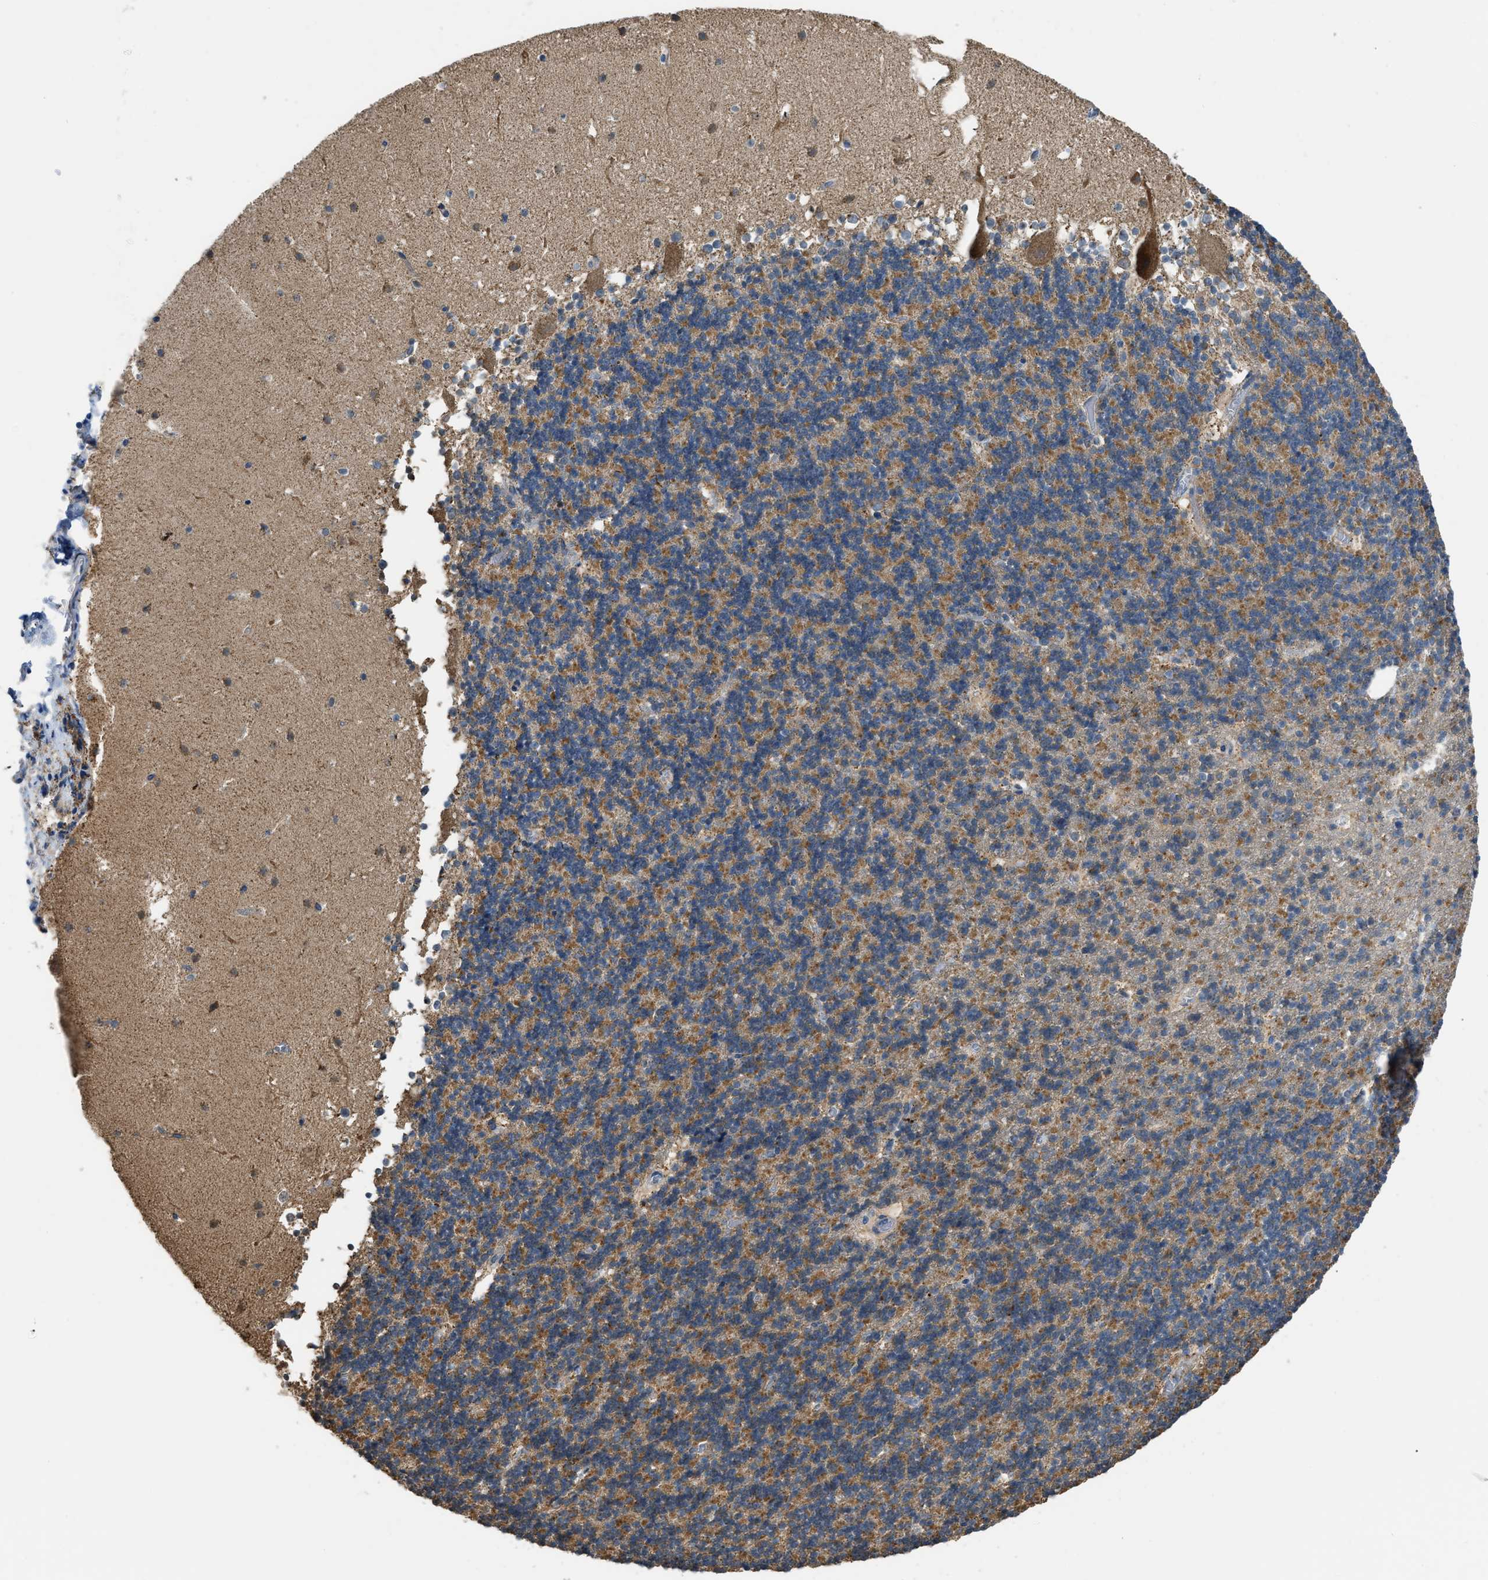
{"staining": {"intensity": "weak", "quantity": "25%-75%", "location": "cytoplasmic/membranous"}, "tissue": "cerebellum", "cell_type": "Cells in granular layer", "image_type": "normal", "snomed": [{"axis": "morphology", "description": "Normal tissue, NOS"}, {"axis": "topography", "description": "Cerebellum"}], "caption": "Brown immunohistochemical staining in benign cerebellum shows weak cytoplasmic/membranous expression in approximately 25%-75% of cells in granular layer.", "gene": "ETFB", "patient": {"sex": "male", "age": 45}}